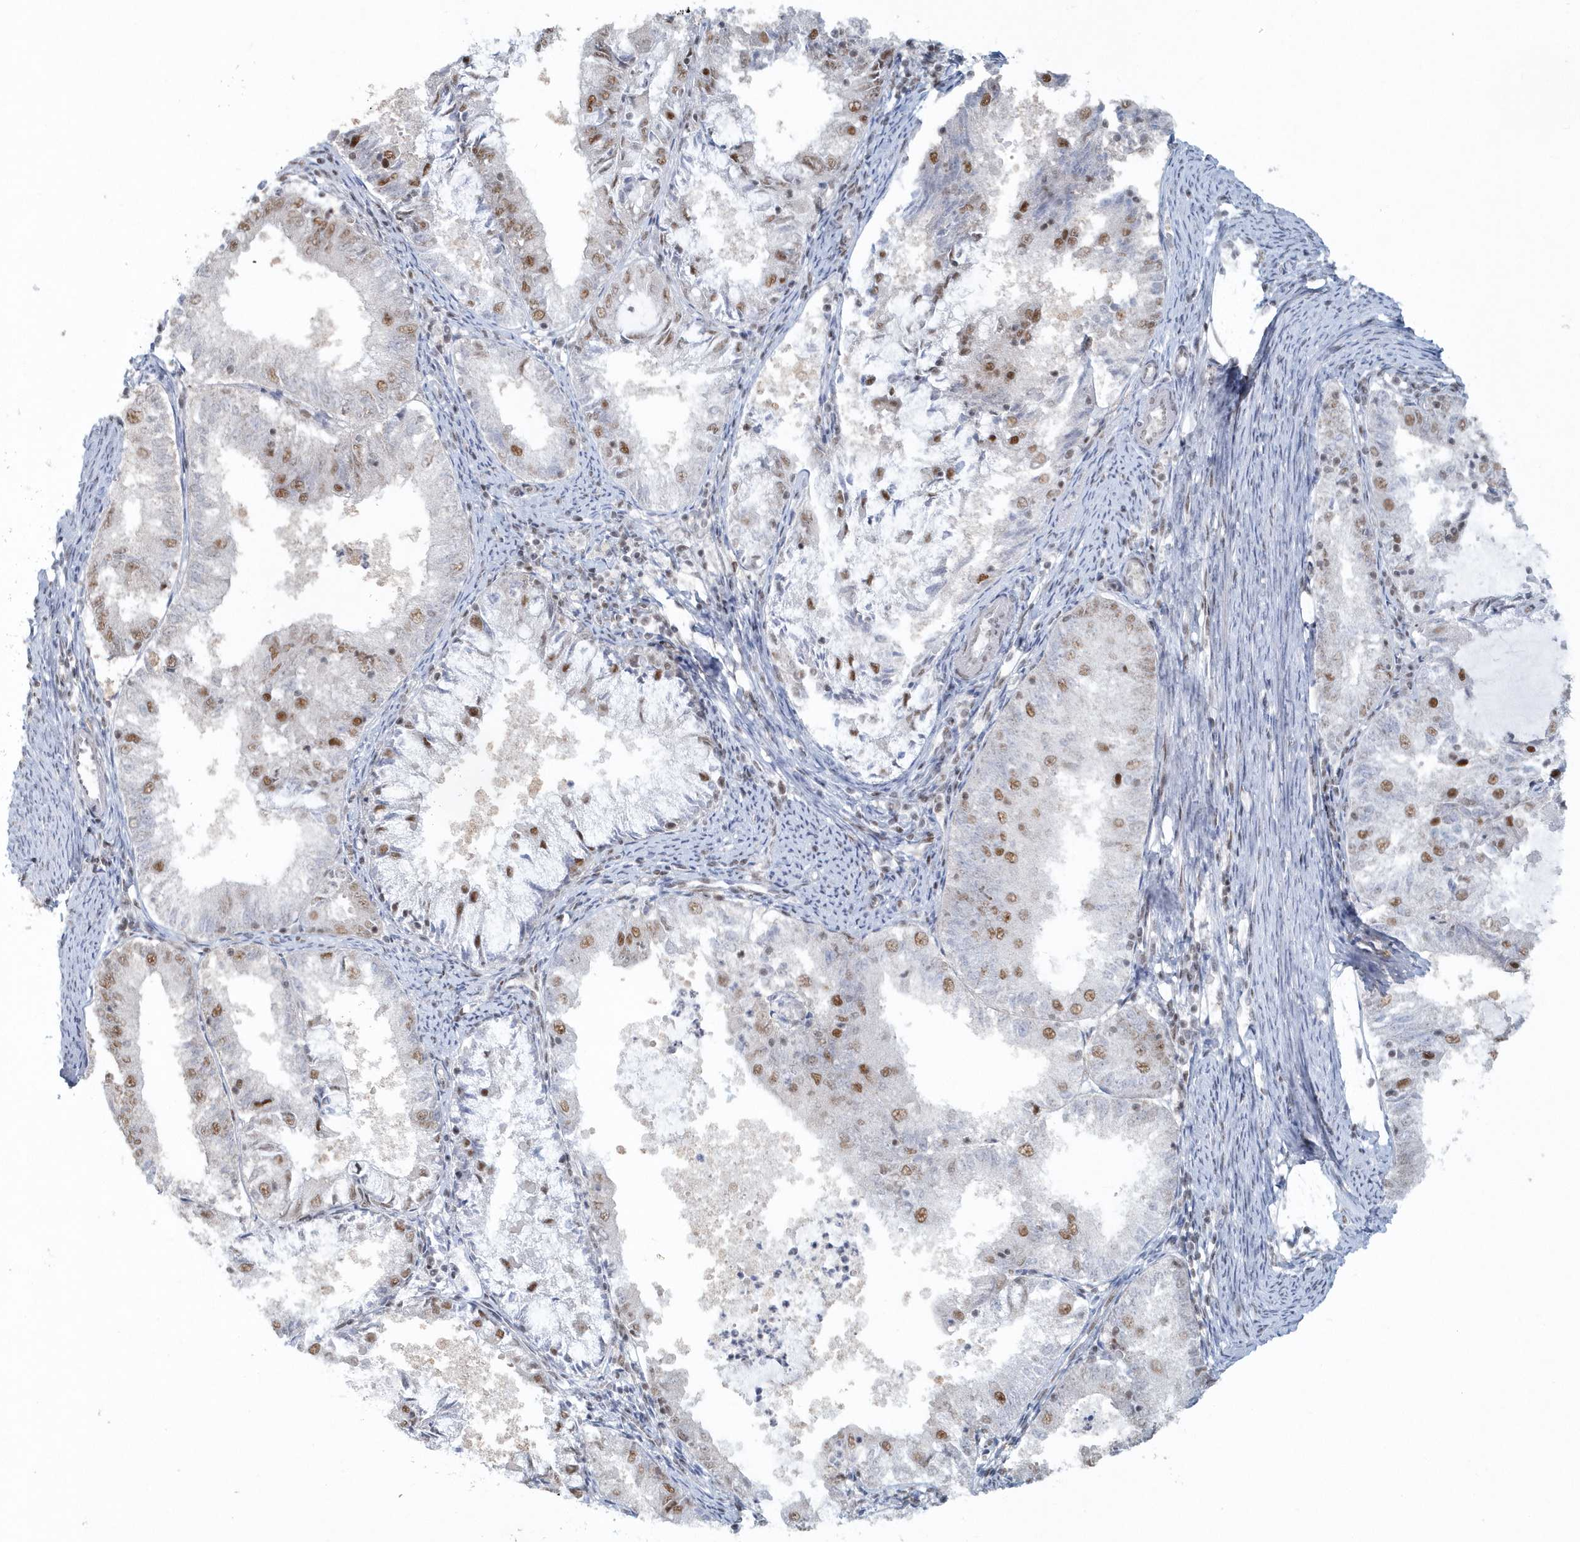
{"staining": {"intensity": "moderate", "quantity": "<25%", "location": "nuclear"}, "tissue": "endometrial cancer", "cell_type": "Tumor cells", "image_type": "cancer", "snomed": [{"axis": "morphology", "description": "Adenocarcinoma, NOS"}, {"axis": "topography", "description": "Endometrium"}], "caption": "A photomicrograph of human adenocarcinoma (endometrial) stained for a protein demonstrates moderate nuclear brown staining in tumor cells.", "gene": "YTHDC1", "patient": {"sex": "female", "age": 57}}